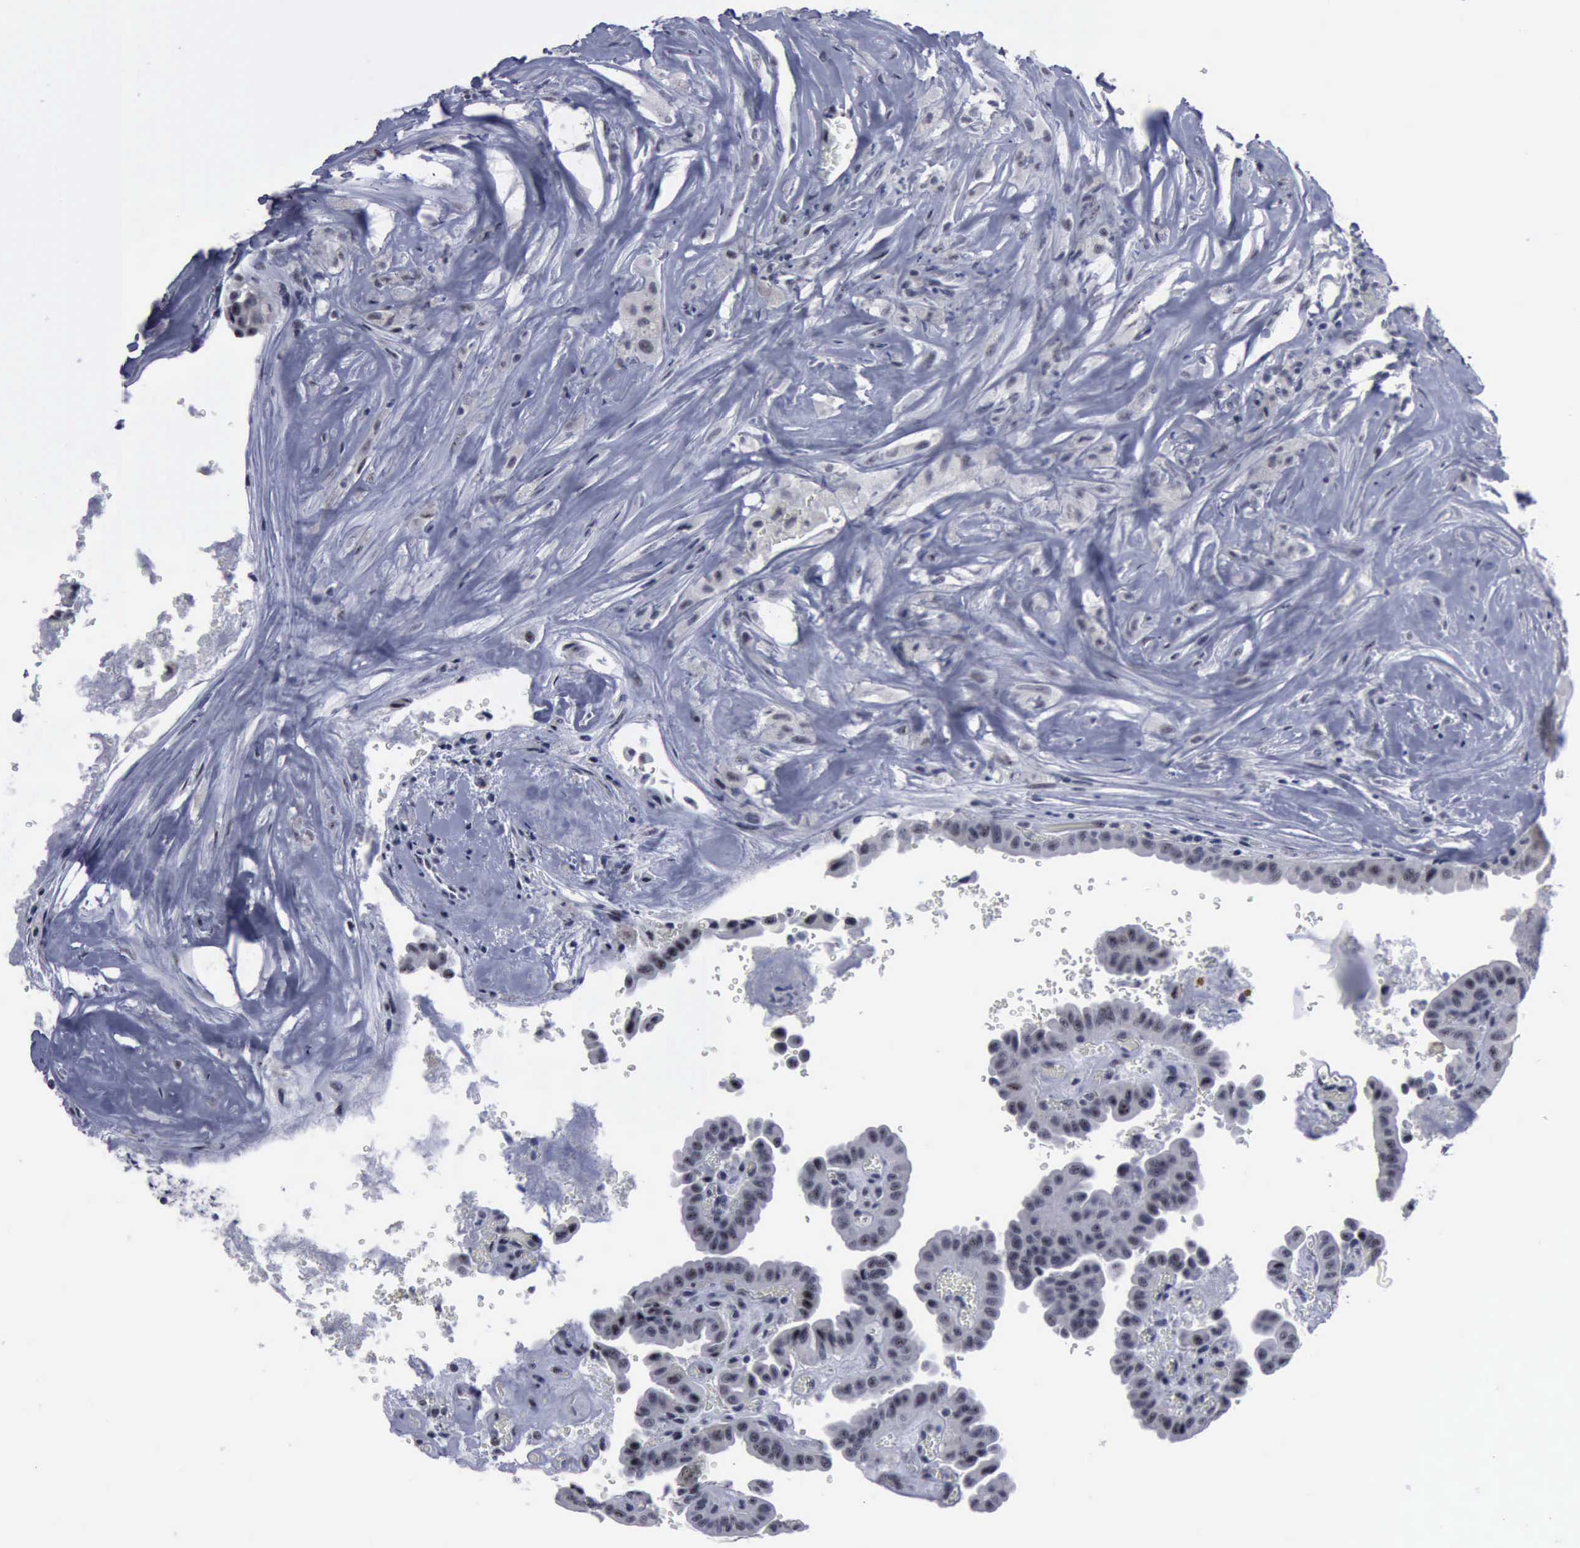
{"staining": {"intensity": "negative", "quantity": "none", "location": "none"}, "tissue": "thyroid cancer", "cell_type": "Tumor cells", "image_type": "cancer", "snomed": [{"axis": "morphology", "description": "Papillary adenocarcinoma, NOS"}, {"axis": "topography", "description": "Thyroid gland"}], "caption": "High magnification brightfield microscopy of thyroid cancer stained with DAB (3,3'-diaminobenzidine) (brown) and counterstained with hematoxylin (blue): tumor cells show no significant expression.", "gene": "BRD1", "patient": {"sex": "male", "age": 87}}